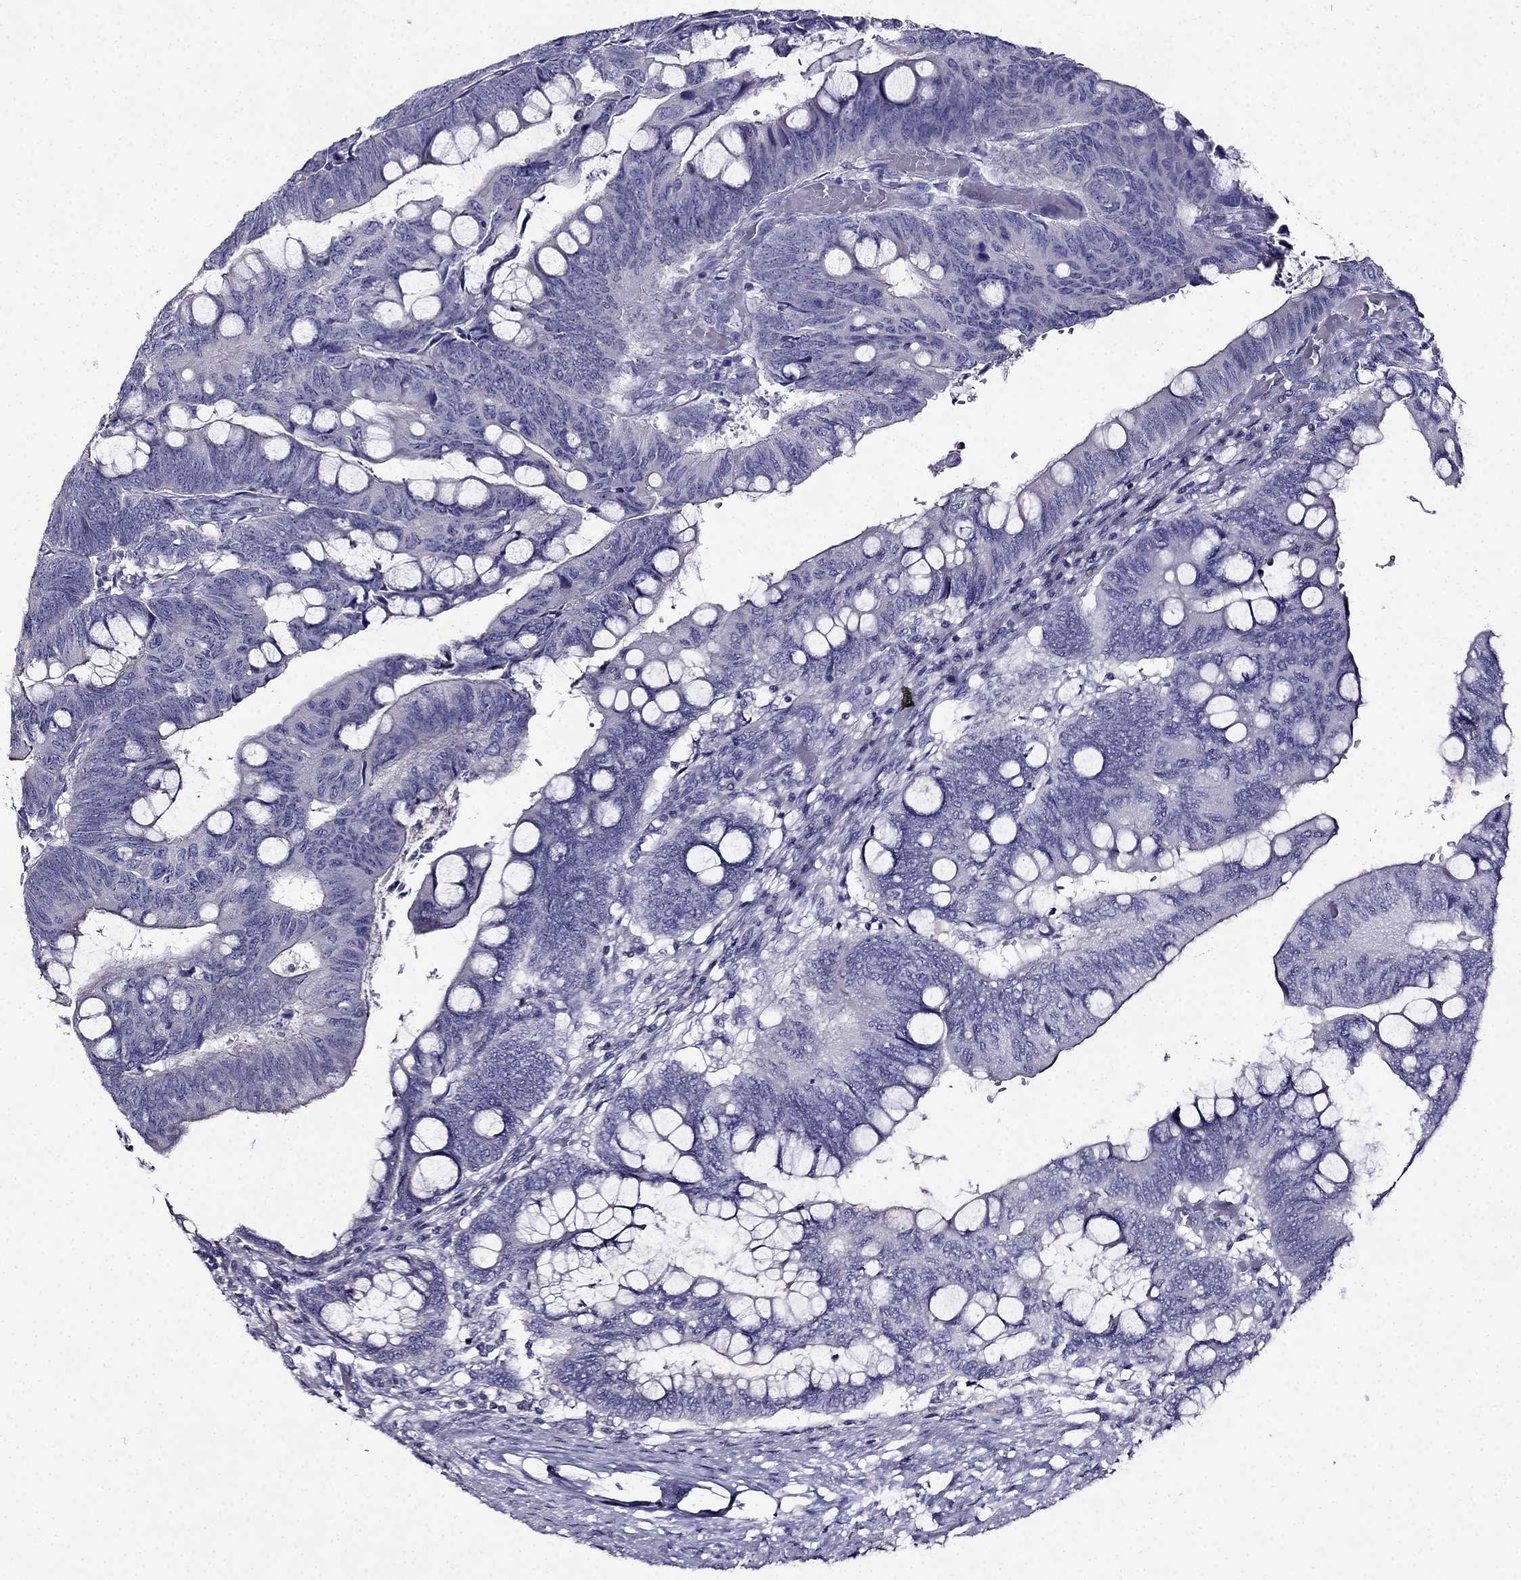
{"staining": {"intensity": "negative", "quantity": "none", "location": "none"}, "tissue": "colorectal cancer", "cell_type": "Tumor cells", "image_type": "cancer", "snomed": [{"axis": "morphology", "description": "Normal tissue, NOS"}, {"axis": "morphology", "description": "Adenocarcinoma, NOS"}, {"axis": "topography", "description": "Rectum"}], "caption": "IHC micrograph of human colorectal cancer (adenocarcinoma) stained for a protein (brown), which shows no expression in tumor cells. (DAB (3,3'-diaminobenzidine) immunohistochemistry visualized using brightfield microscopy, high magnification).", "gene": "TMEM266", "patient": {"sex": "male", "age": 92}}